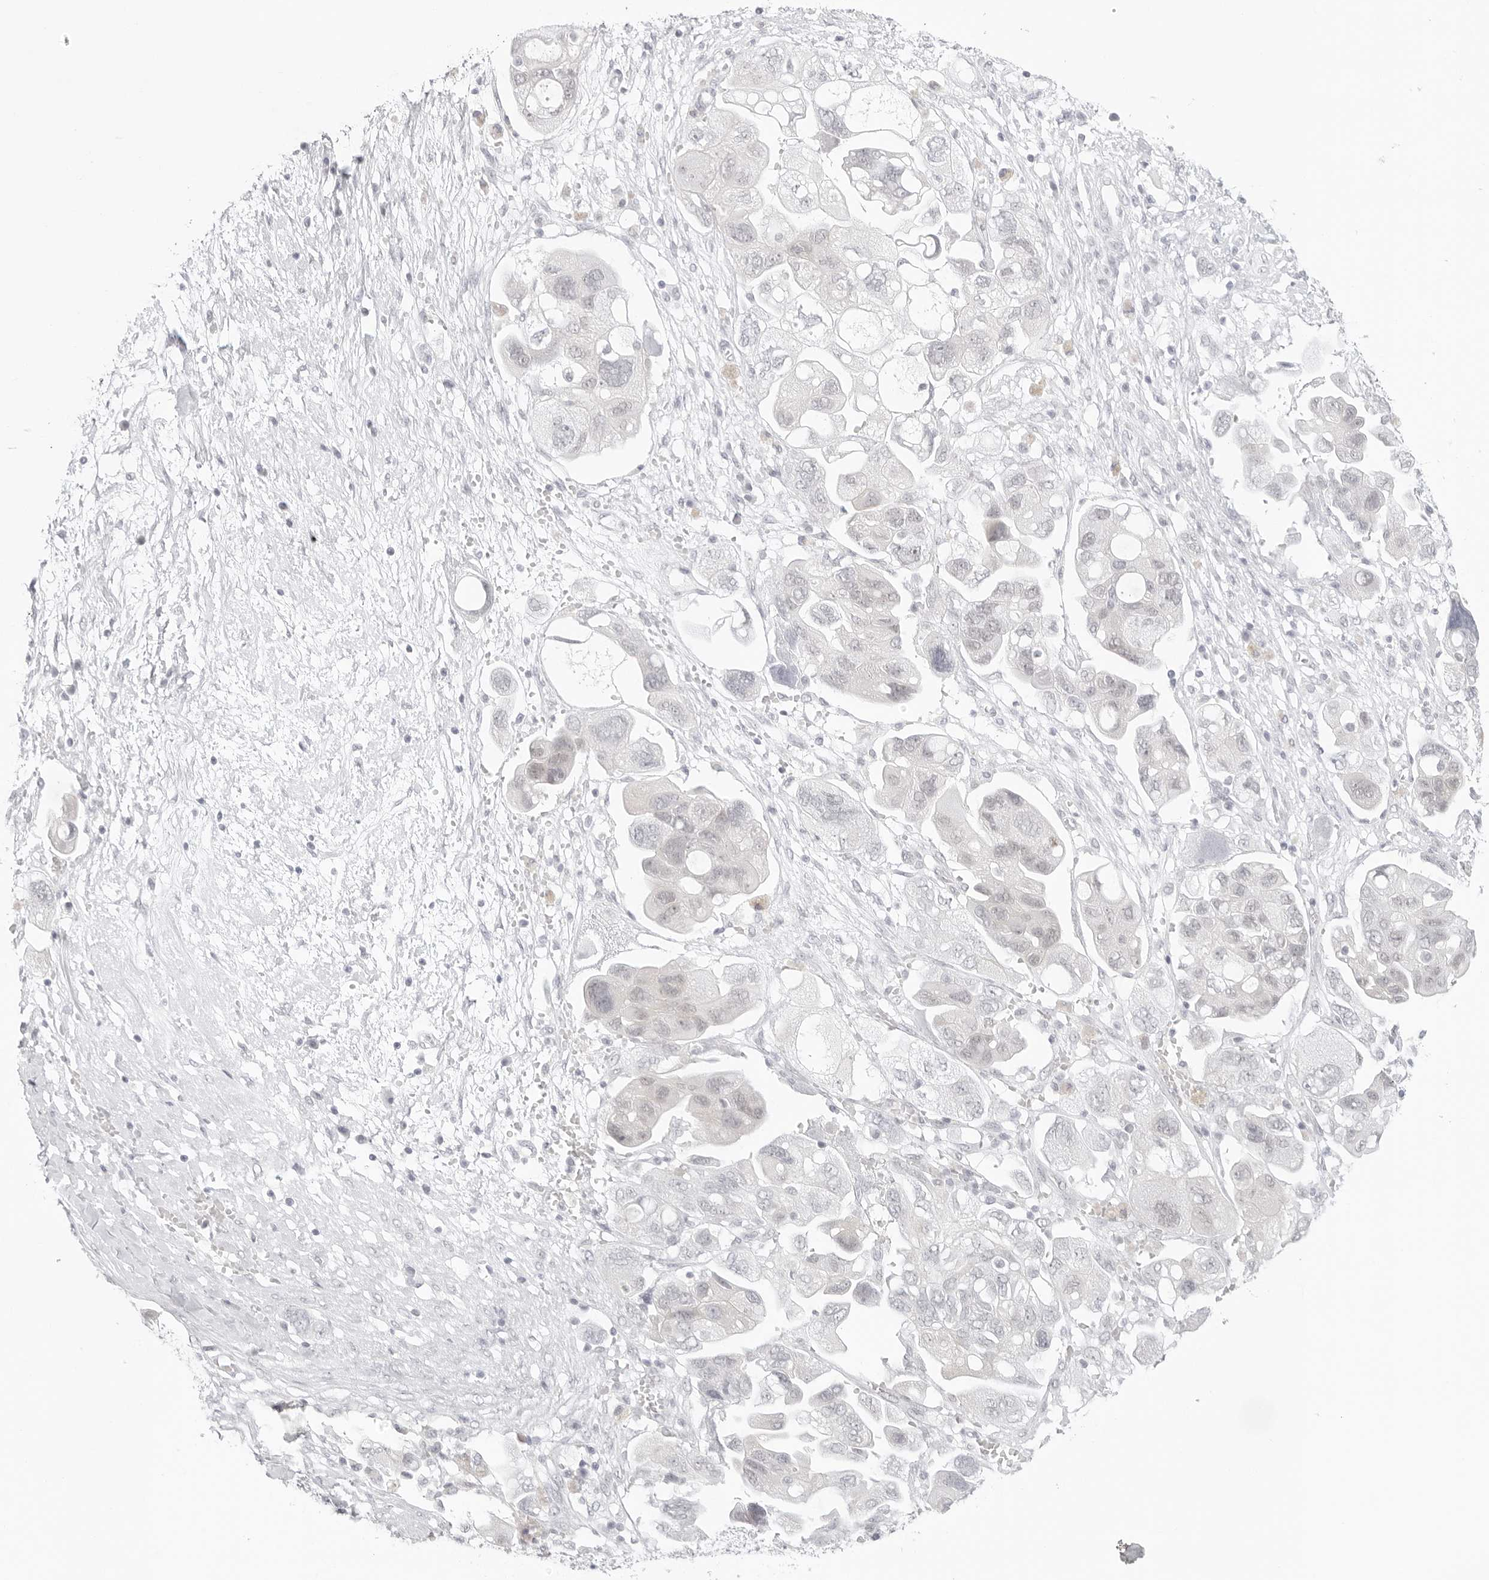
{"staining": {"intensity": "negative", "quantity": "none", "location": "none"}, "tissue": "ovarian cancer", "cell_type": "Tumor cells", "image_type": "cancer", "snomed": [{"axis": "morphology", "description": "Carcinoma, NOS"}, {"axis": "morphology", "description": "Cystadenocarcinoma, serous, NOS"}, {"axis": "topography", "description": "Ovary"}], "caption": "Immunohistochemical staining of human ovarian cancer (carcinoma) demonstrates no significant expression in tumor cells. (Stains: DAB immunohistochemistry with hematoxylin counter stain, Microscopy: brightfield microscopy at high magnification).", "gene": "MED18", "patient": {"sex": "female", "age": 69}}